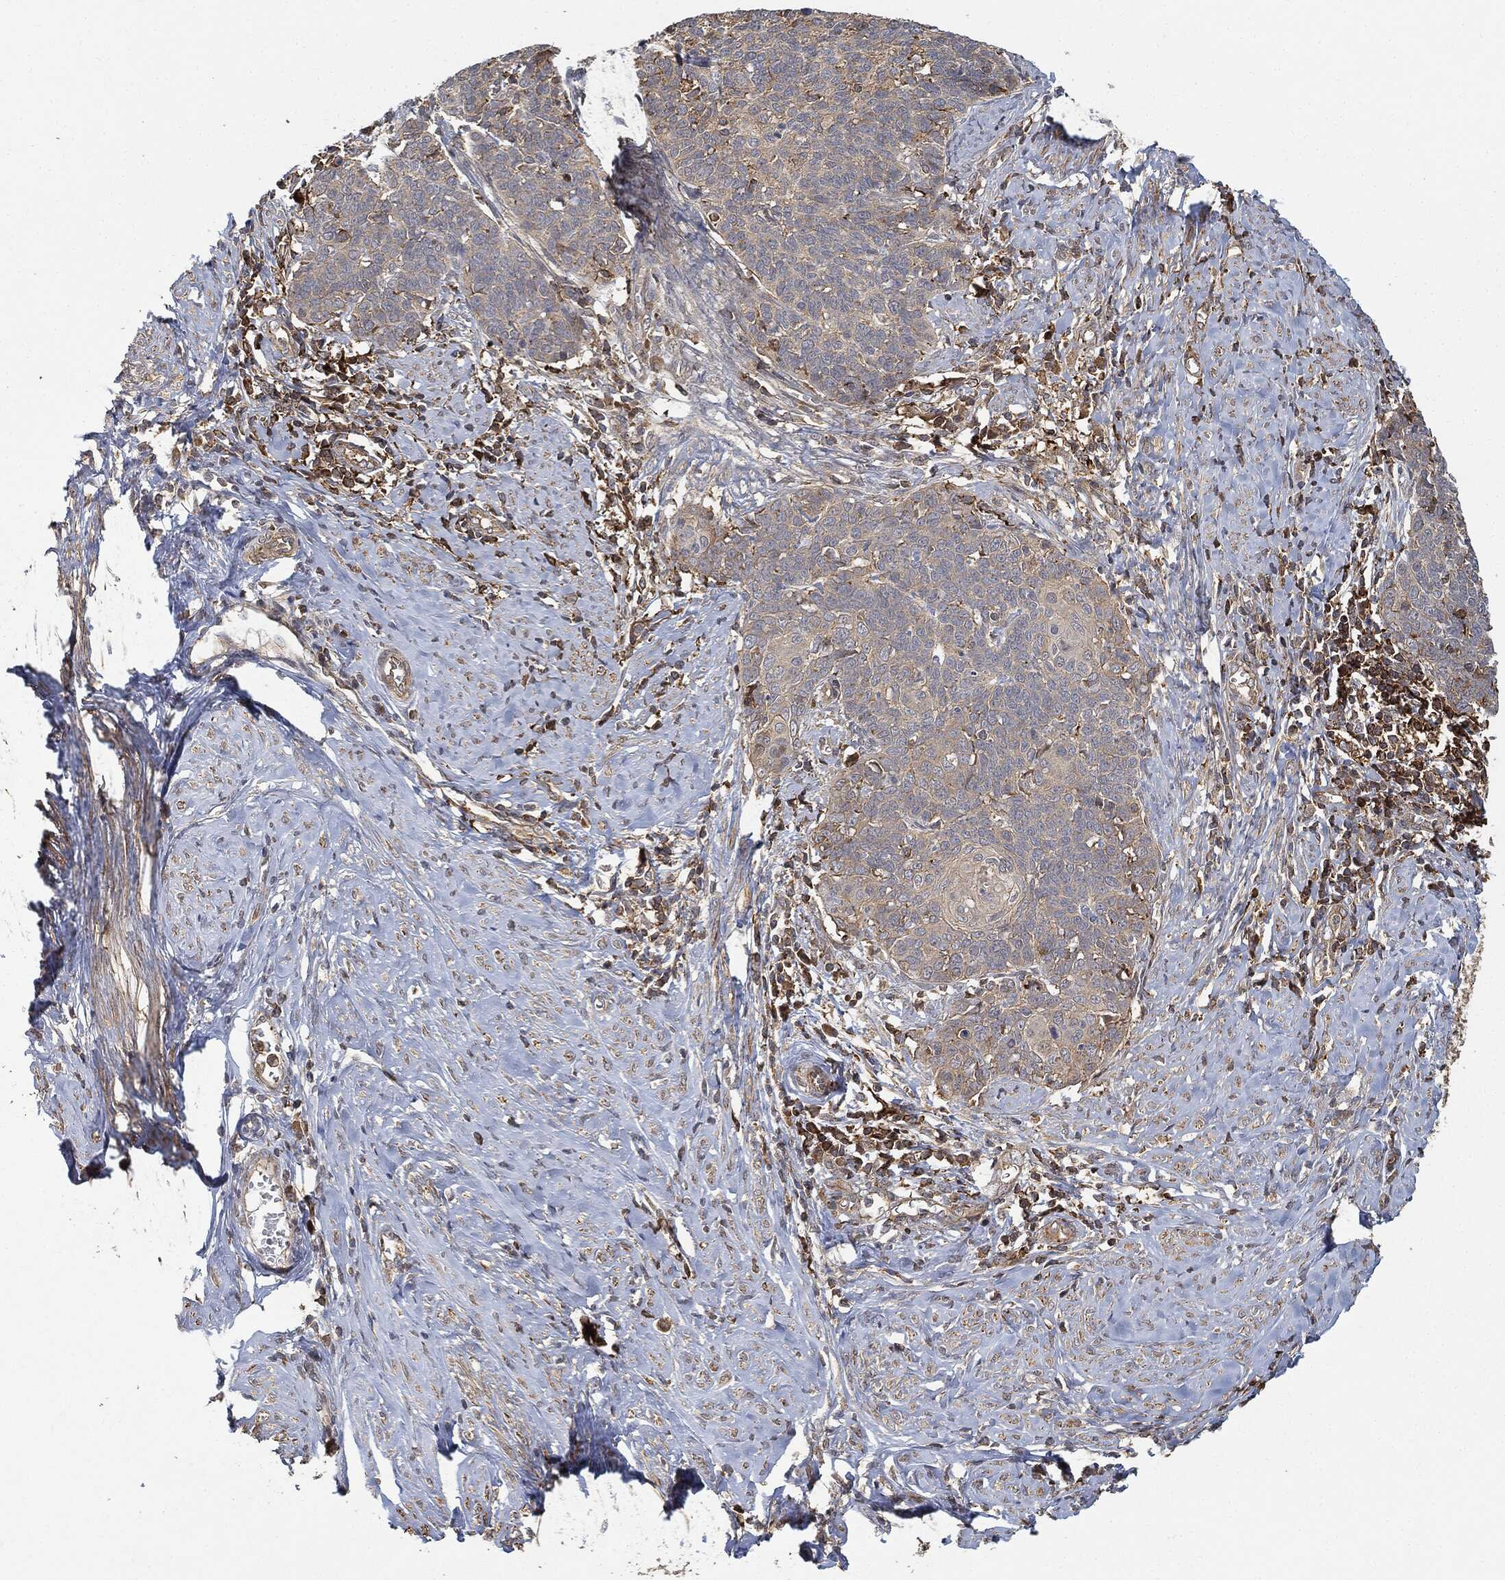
{"staining": {"intensity": "negative", "quantity": "none", "location": "none"}, "tissue": "cervical cancer", "cell_type": "Tumor cells", "image_type": "cancer", "snomed": [{"axis": "morphology", "description": "Normal tissue, NOS"}, {"axis": "morphology", "description": "Squamous cell carcinoma, NOS"}, {"axis": "topography", "description": "Cervix"}], "caption": "A high-resolution histopathology image shows immunohistochemistry staining of squamous cell carcinoma (cervical), which shows no significant expression in tumor cells.", "gene": "TPT1", "patient": {"sex": "female", "age": 39}}